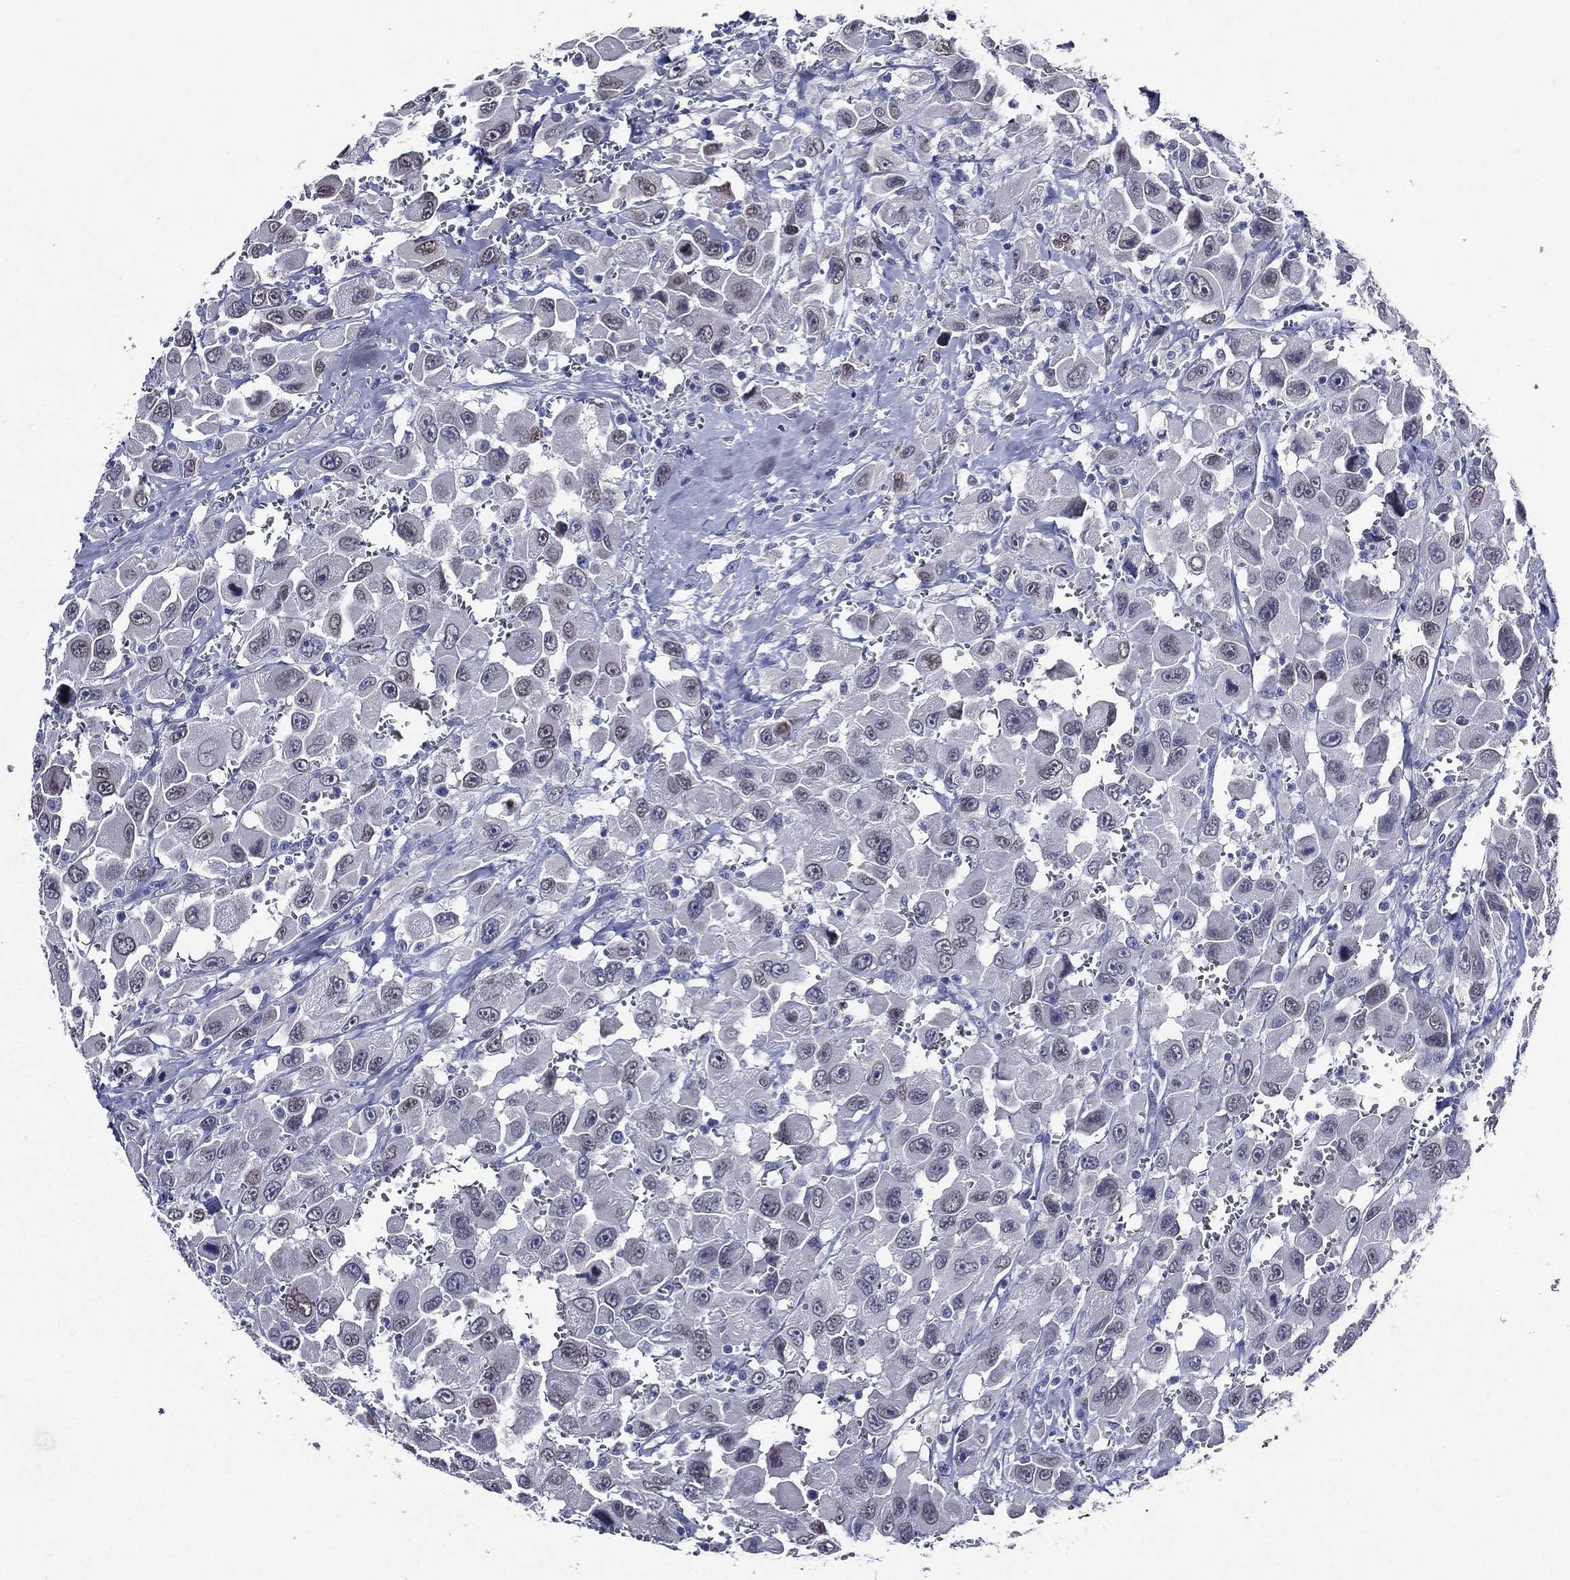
{"staining": {"intensity": "negative", "quantity": "none", "location": "none"}, "tissue": "head and neck cancer", "cell_type": "Tumor cells", "image_type": "cancer", "snomed": [{"axis": "morphology", "description": "Squamous cell carcinoma, NOS"}, {"axis": "morphology", "description": "Squamous cell carcinoma, metastatic, NOS"}, {"axis": "topography", "description": "Oral tissue"}, {"axis": "topography", "description": "Head-Neck"}], "caption": "Human head and neck cancer (squamous cell carcinoma) stained for a protein using immunohistochemistry (IHC) reveals no positivity in tumor cells.", "gene": "TGM1", "patient": {"sex": "female", "age": 85}}